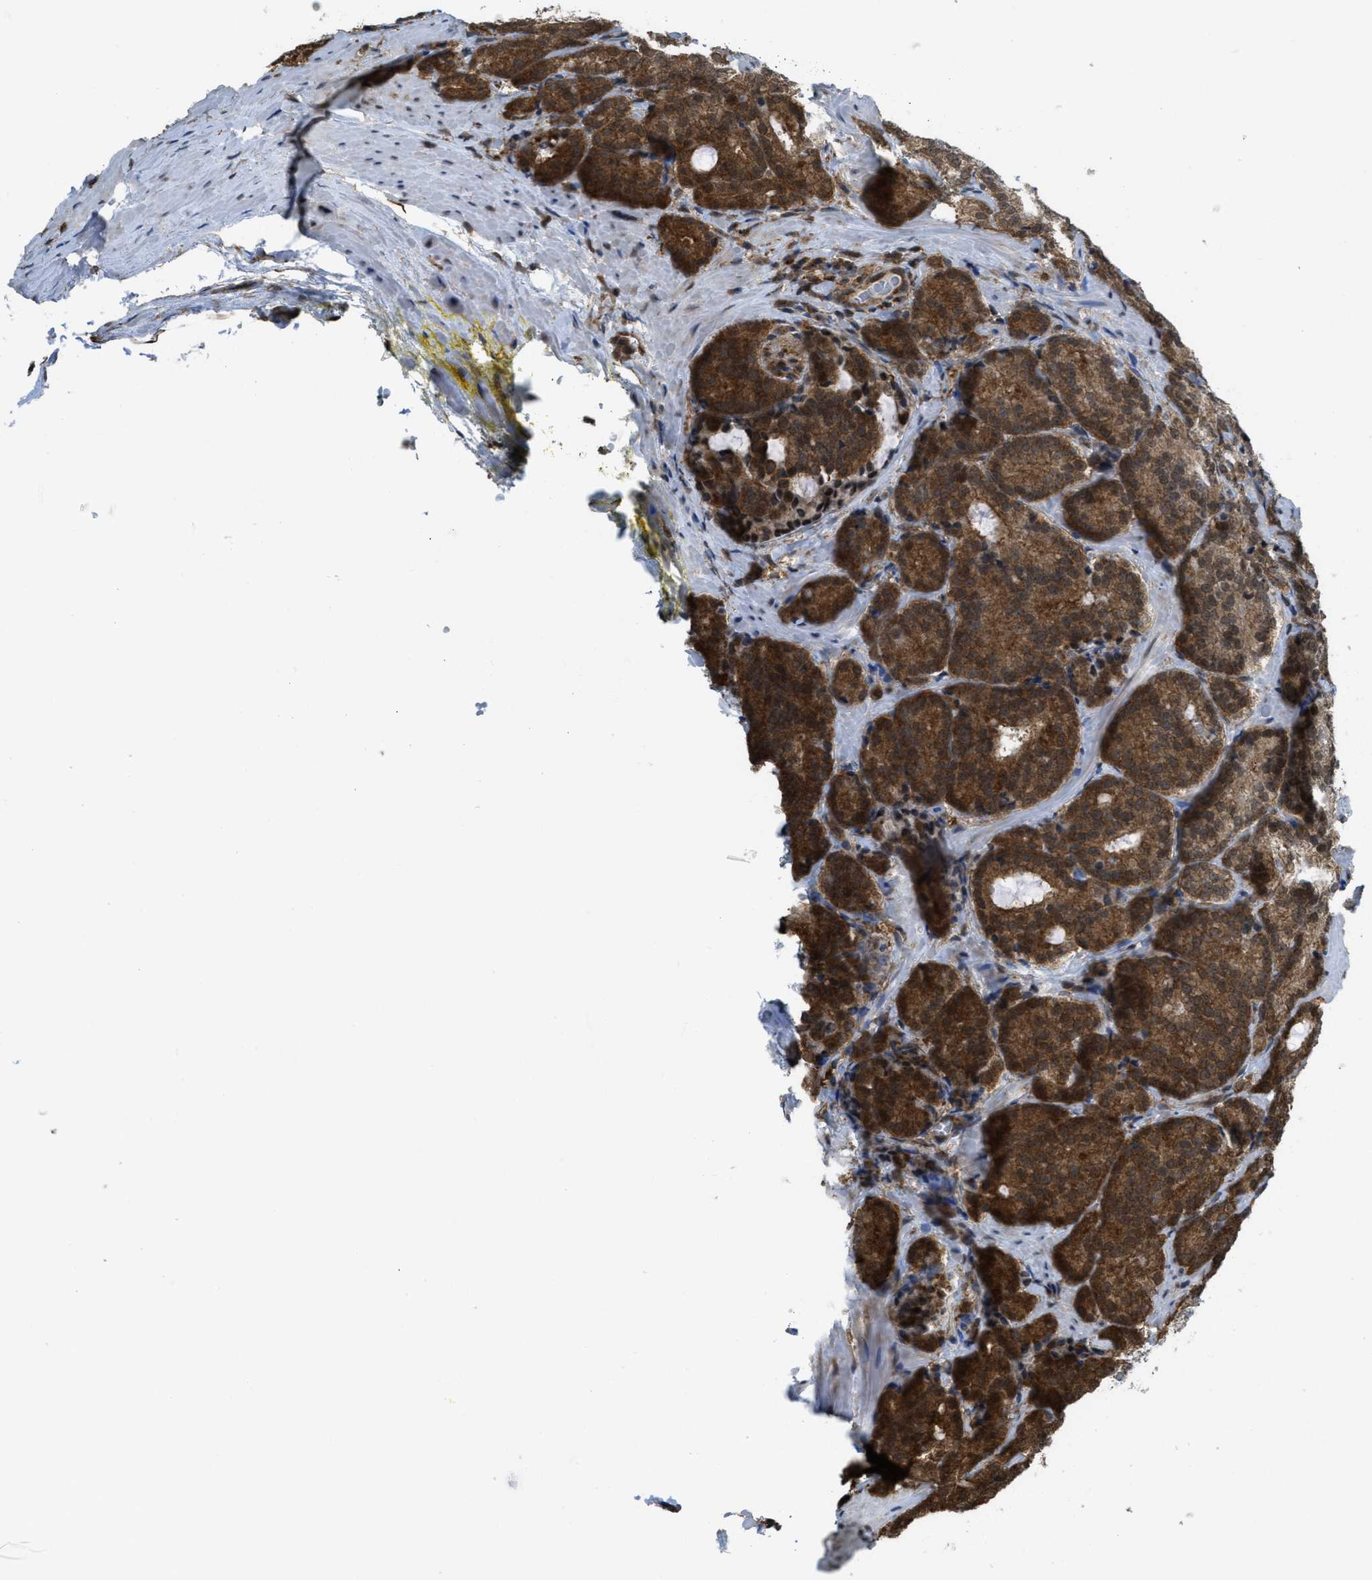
{"staining": {"intensity": "strong", "quantity": ">75%", "location": "cytoplasmic/membranous"}, "tissue": "prostate cancer", "cell_type": "Tumor cells", "image_type": "cancer", "snomed": [{"axis": "morphology", "description": "Adenocarcinoma, High grade"}, {"axis": "topography", "description": "Prostate"}], "caption": "The photomicrograph demonstrates a brown stain indicating the presence of a protein in the cytoplasmic/membranous of tumor cells in prostate cancer.", "gene": "TNPO1", "patient": {"sex": "male", "age": 70}}